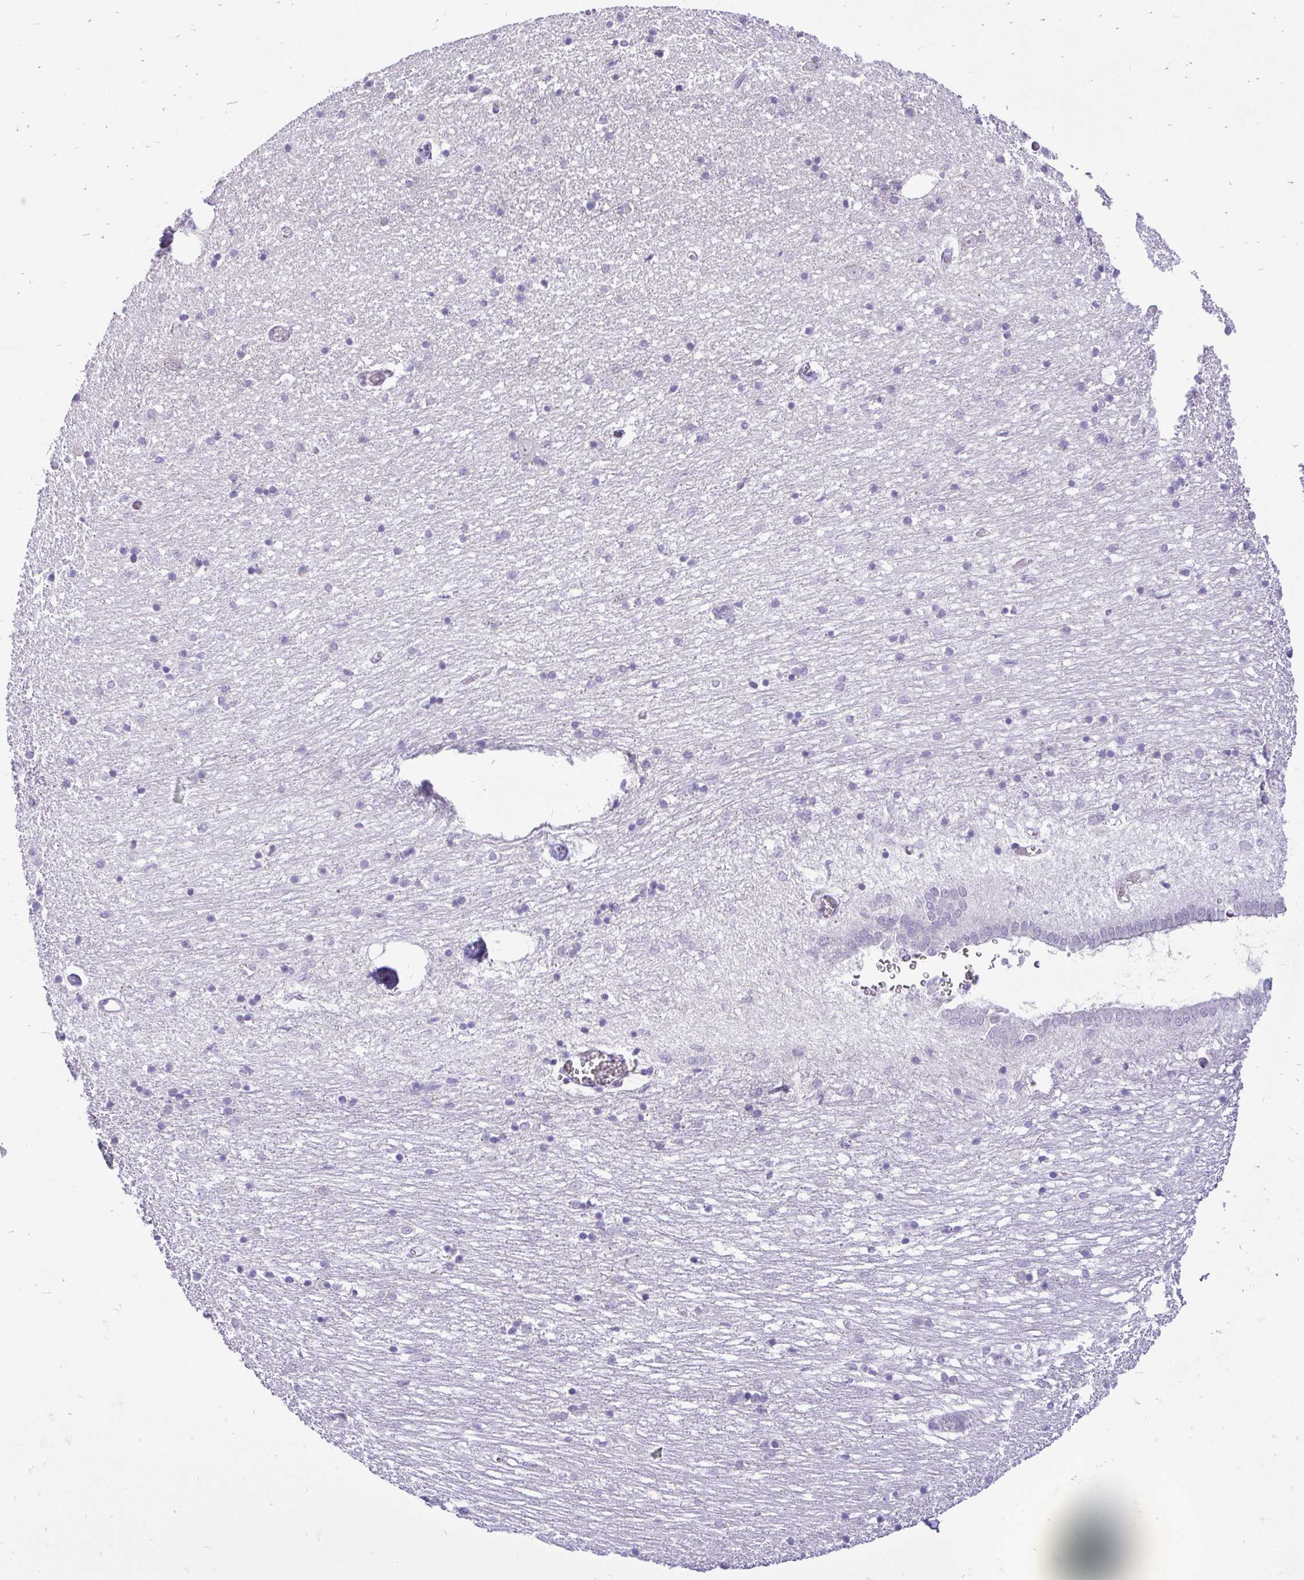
{"staining": {"intensity": "negative", "quantity": "none", "location": "none"}, "tissue": "caudate", "cell_type": "Glial cells", "image_type": "normal", "snomed": [{"axis": "morphology", "description": "Normal tissue, NOS"}, {"axis": "topography", "description": "Lateral ventricle wall"}, {"axis": "topography", "description": "Hippocampus"}], "caption": "Immunohistochemistry photomicrograph of normal caudate: human caudate stained with DAB (3,3'-diaminobenzidine) reveals no significant protein positivity in glial cells. (Immunohistochemistry, brightfield microscopy, high magnification).", "gene": "PYCR2", "patient": {"sex": "female", "age": 63}}